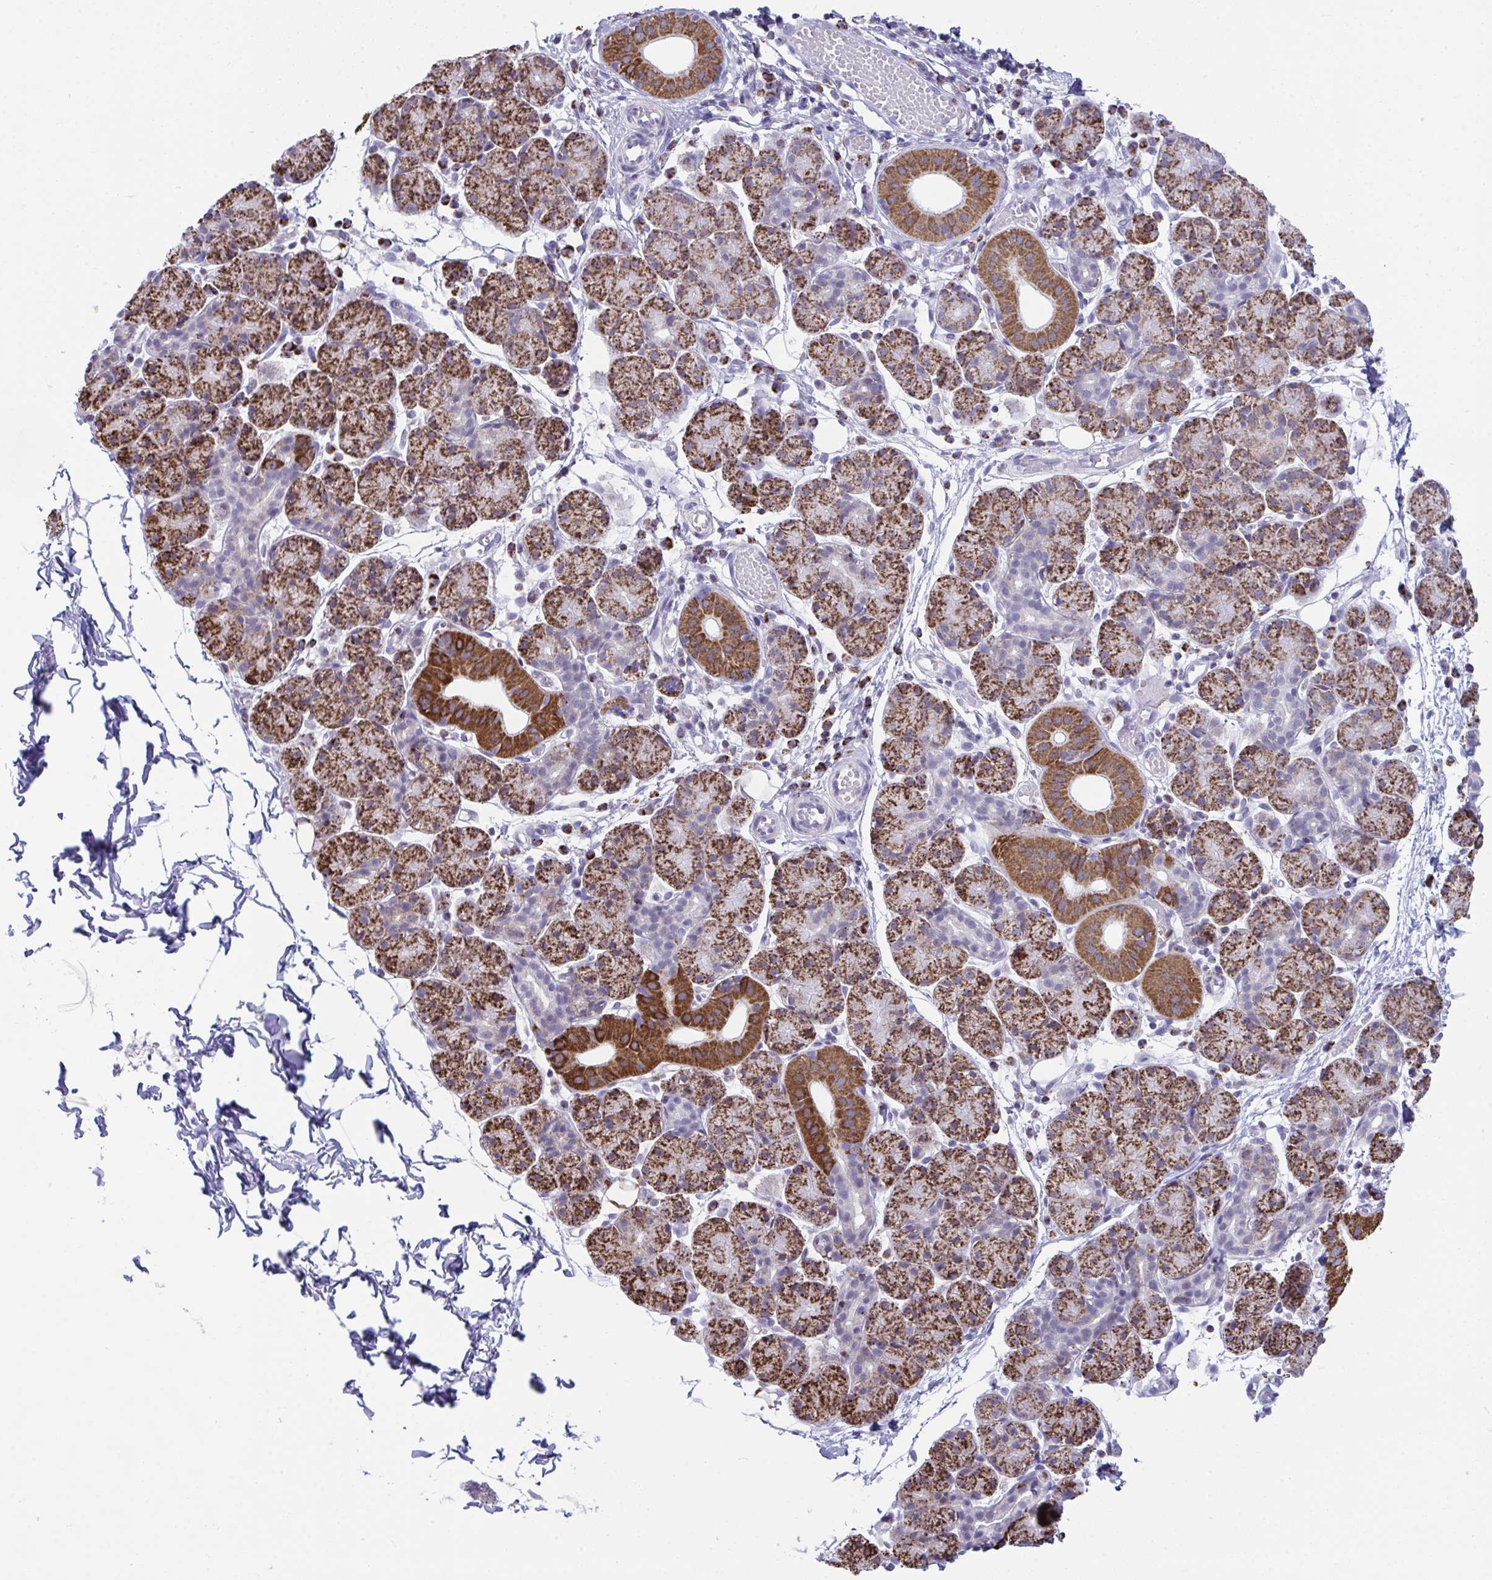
{"staining": {"intensity": "strong", "quantity": ">75%", "location": "cytoplasmic/membranous"}, "tissue": "salivary gland", "cell_type": "Glandular cells", "image_type": "normal", "snomed": [{"axis": "morphology", "description": "Normal tissue, NOS"}, {"axis": "morphology", "description": "Inflammation, NOS"}, {"axis": "topography", "description": "Lymph node"}, {"axis": "topography", "description": "Salivary gland"}], "caption": "This is a histology image of IHC staining of benign salivary gland, which shows strong positivity in the cytoplasmic/membranous of glandular cells.", "gene": "PLA2G12B", "patient": {"sex": "male", "age": 3}}